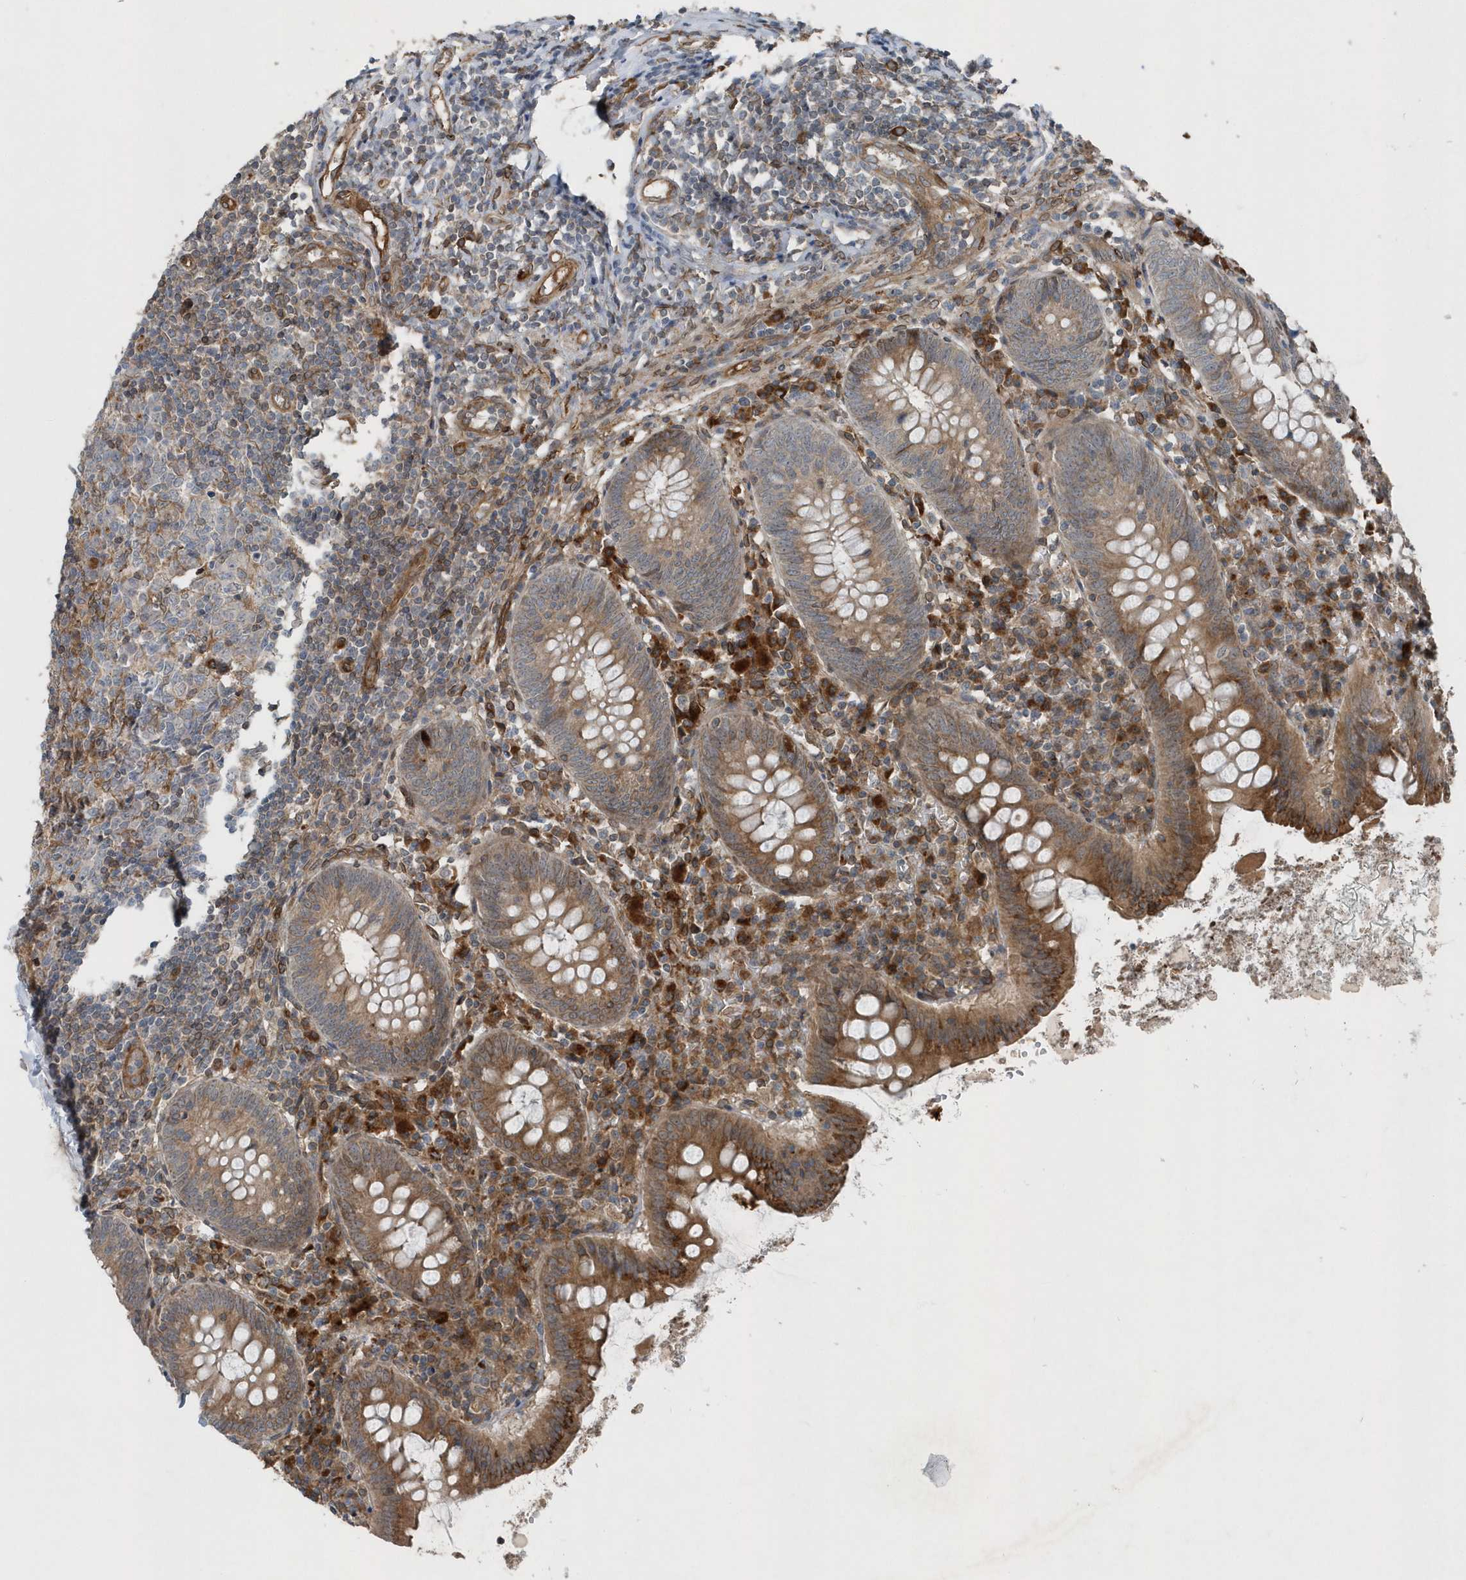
{"staining": {"intensity": "moderate", "quantity": "25%-75%", "location": "cytoplasmic/membranous"}, "tissue": "appendix", "cell_type": "Glandular cells", "image_type": "normal", "snomed": [{"axis": "morphology", "description": "Normal tissue, NOS"}, {"axis": "topography", "description": "Appendix"}], "caption": "Appendix stained with DAB immunohistochemistry displays medium levels of moderate cytoplasmic/membranous staining in about 25%-75% of glandular cells.", "gene": "MCC", "patient": {"sex": "female", "age": 54}}